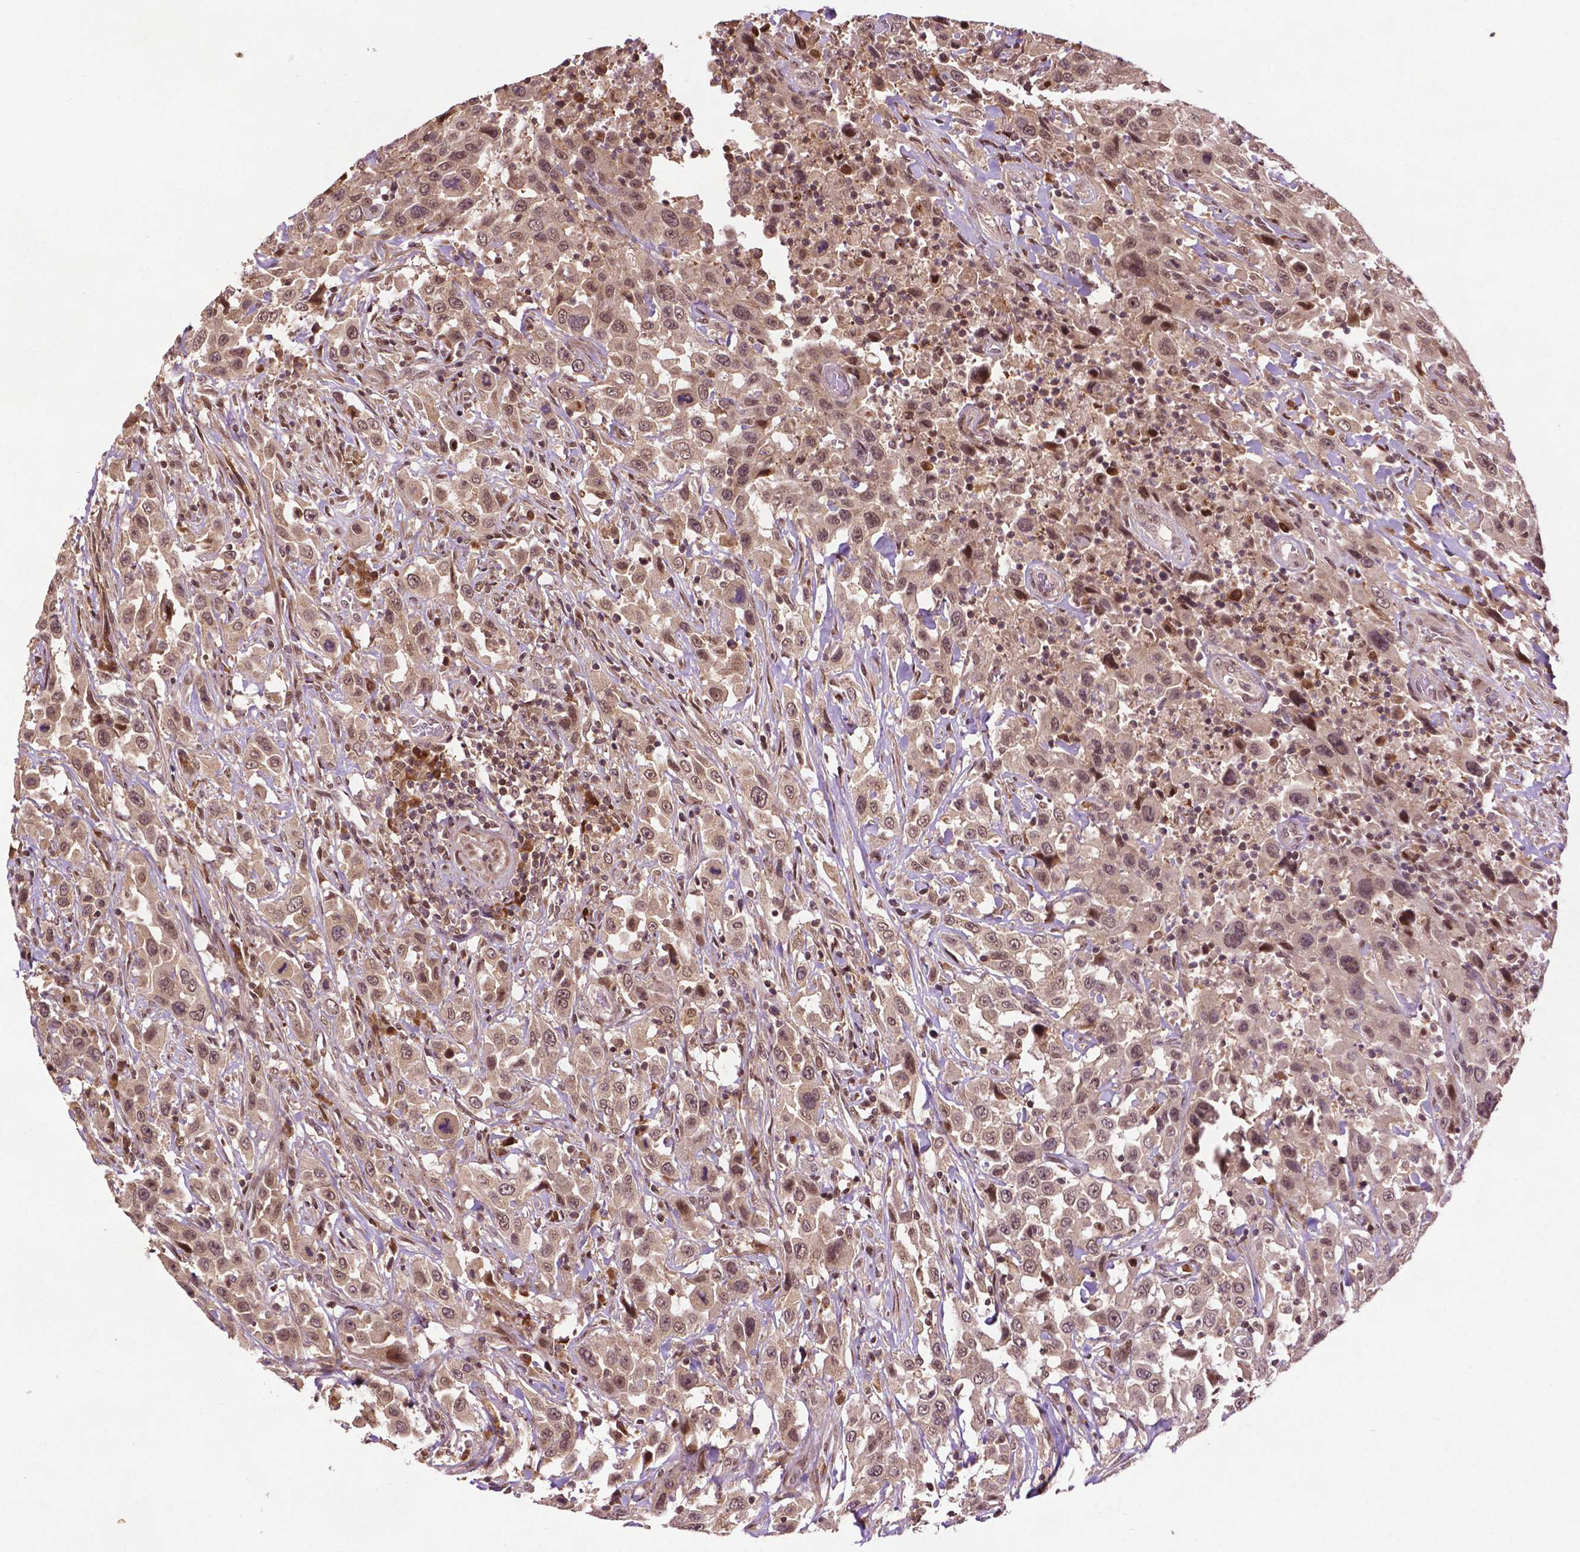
{"staining": {"intensity": "moderate", "quantity": ">75%", "location": "cytoplasmic/membranous,nuclear"}, "tissue": "urothelial cancer", "cell_type": "Tumor cells", "image_type": "cancer", "snomed": [{"axis": "morphology", "description": "Urothelial carcinoma, High grade"}, {"axis": "topography", "description": "Urinary bladder"}], "caption": "Urothelial cancer tissue reveals moderate cytoplasmic/membranous and nuclear positivity in approximately >75% of tumor cells, visualized by immunohistochemistry.", "gene": "TMX2", "patient": {"sex": "male", "age": 61}}